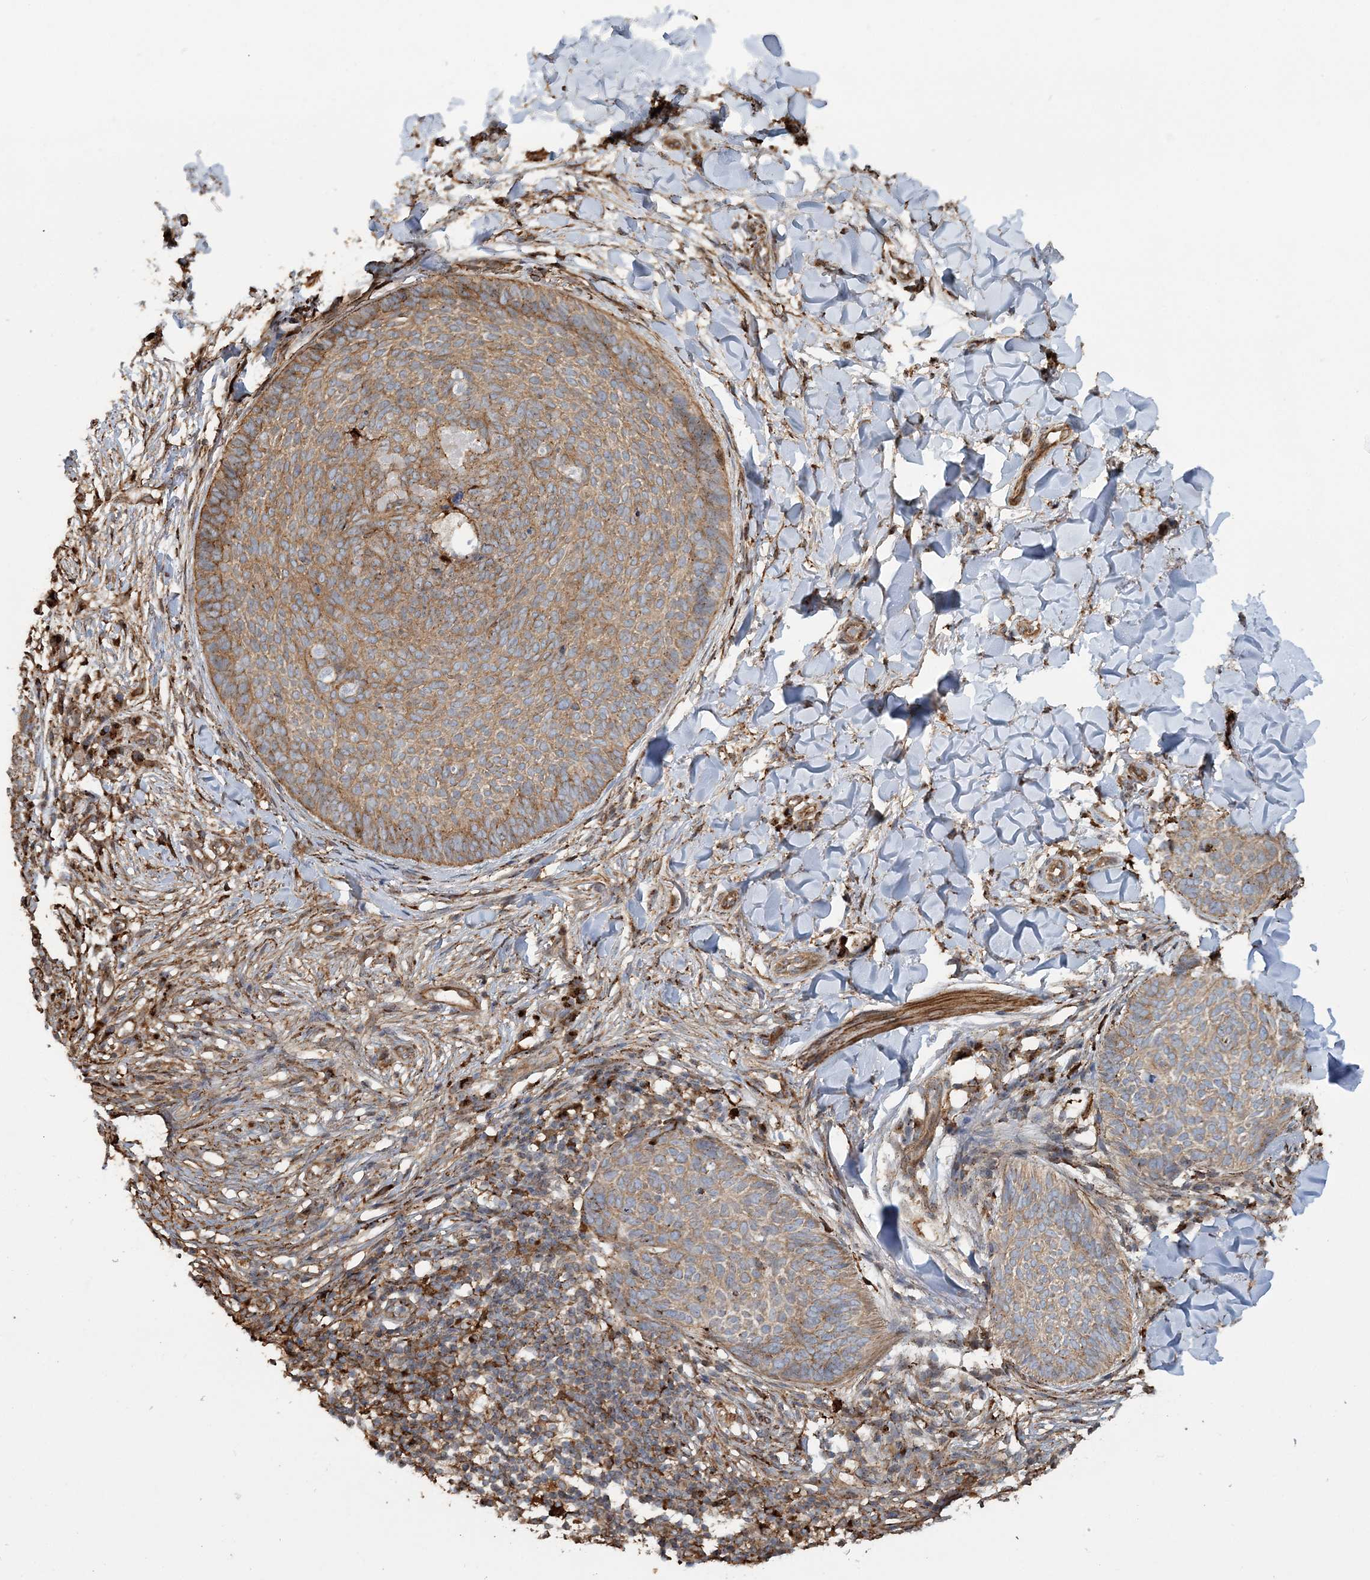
{"staining": {"intensity": "moderate", "quantity": ">75%", "location": "cytoplasmic/membranous"}, "tissue": "skin cancer", "cell_type": "Tumor cells", "image_type": "cancer", "snomed": [{"axis": "morphology", "description": "Normal tissue, NOS"}, {"axis": "morphology", "description": "Basal cell carcinoma"}, {"axis": "topography", "description": "Skin"}], "caption": "Protein expression analysis of skin basal cell carcinoma displays moderate cytoplasmic/membranous expression in about >75% of tumor cells.", "gene": "TRAF3IP2", "patient": {"sex": "male", "age": 50}}